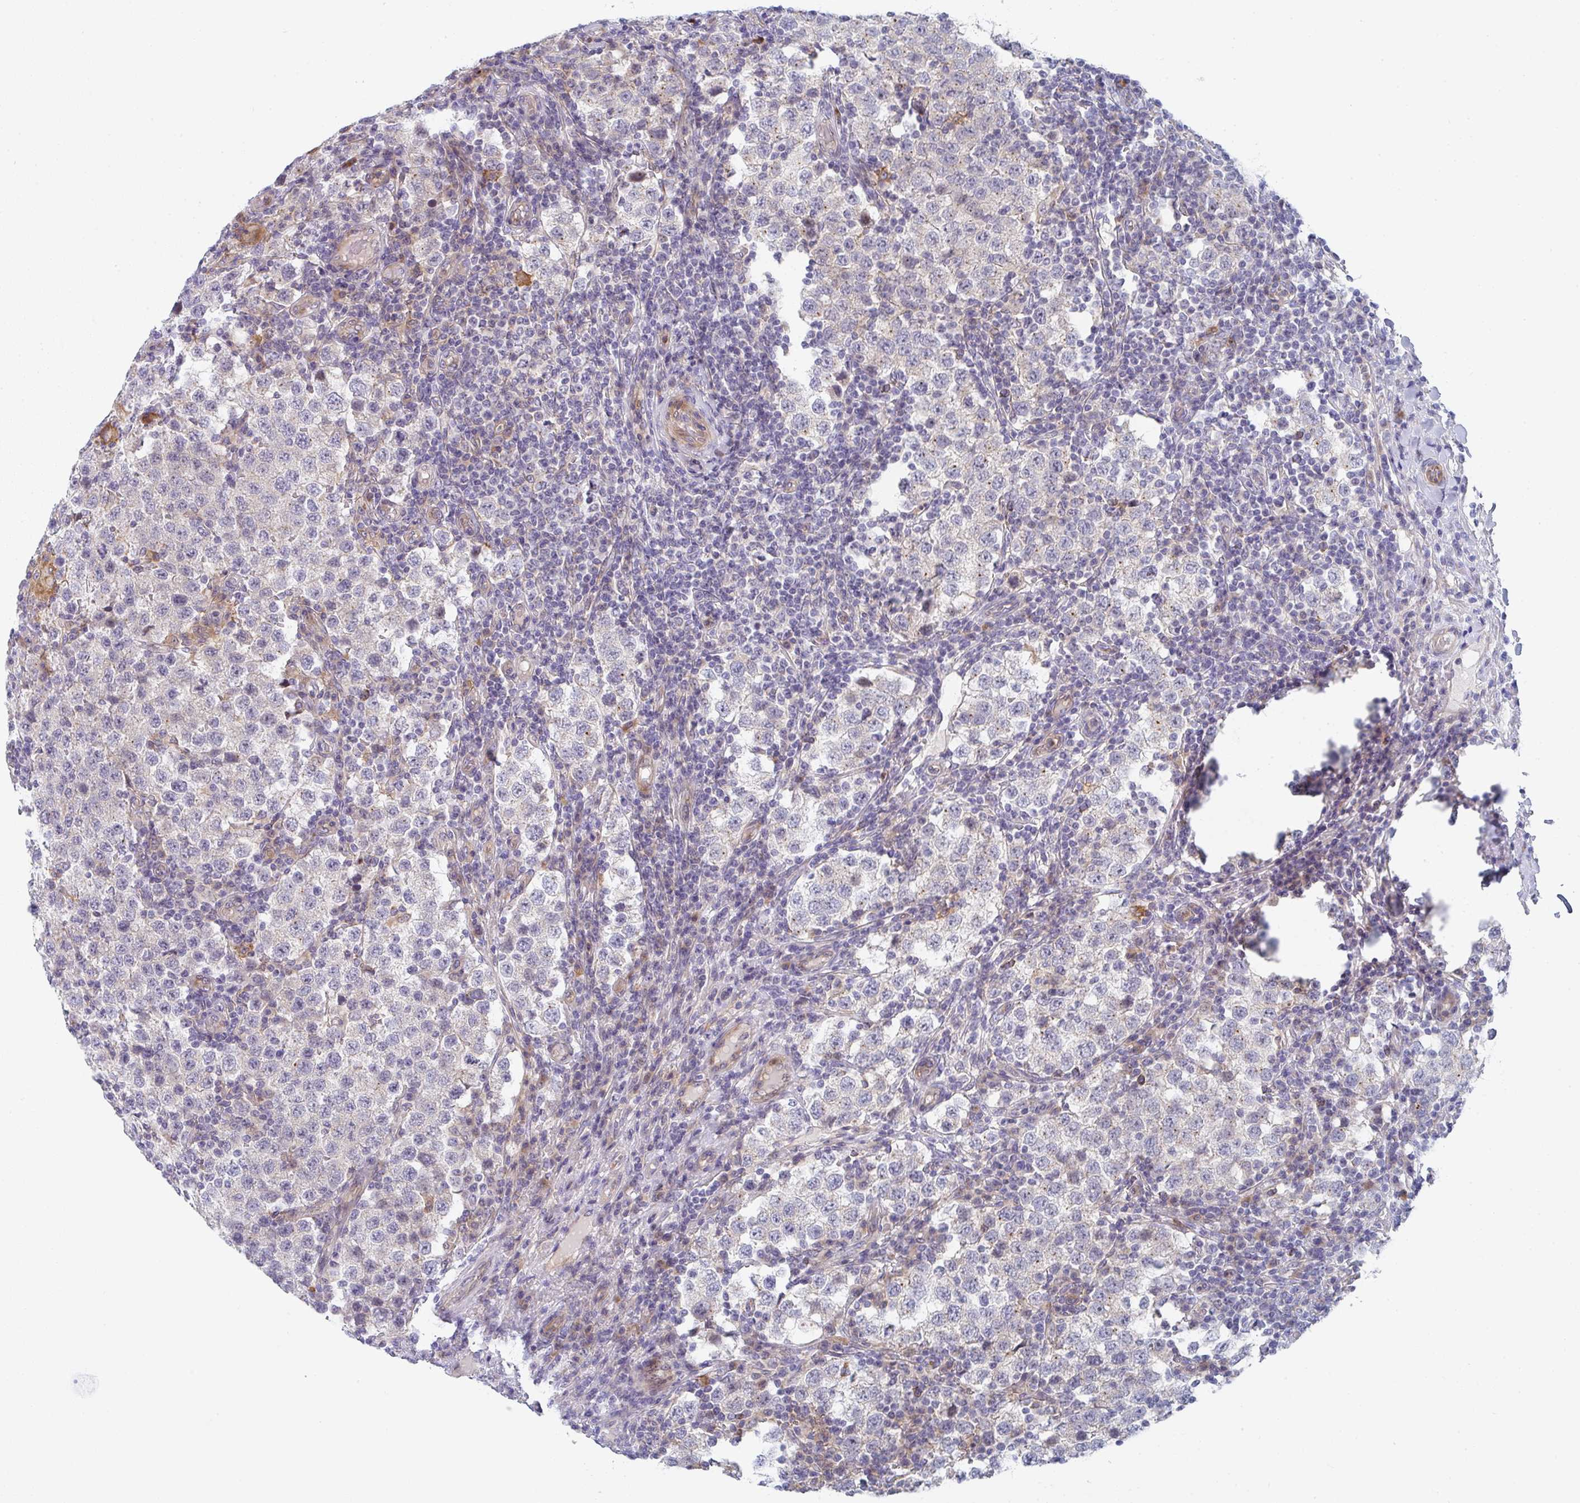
{"staining": {"intensity": "weak", "quantity": "<25%", "location": "cytoplasmic/membranous"}, "tissue": "testis cancer", "cell_type": "Tumor cells", "image_type": "cancer", "snomed": [{"axis": "morphology", "description": "Seminoma, NOS"}, {"axis": "topography", "description": "Testis"}], "caption": "Testis cancer (seminoma) stained for a protein using IHC shows no staining tumor cells.", "gene": "KLHL33", "patient": {"sex": "male", "age": 34}}